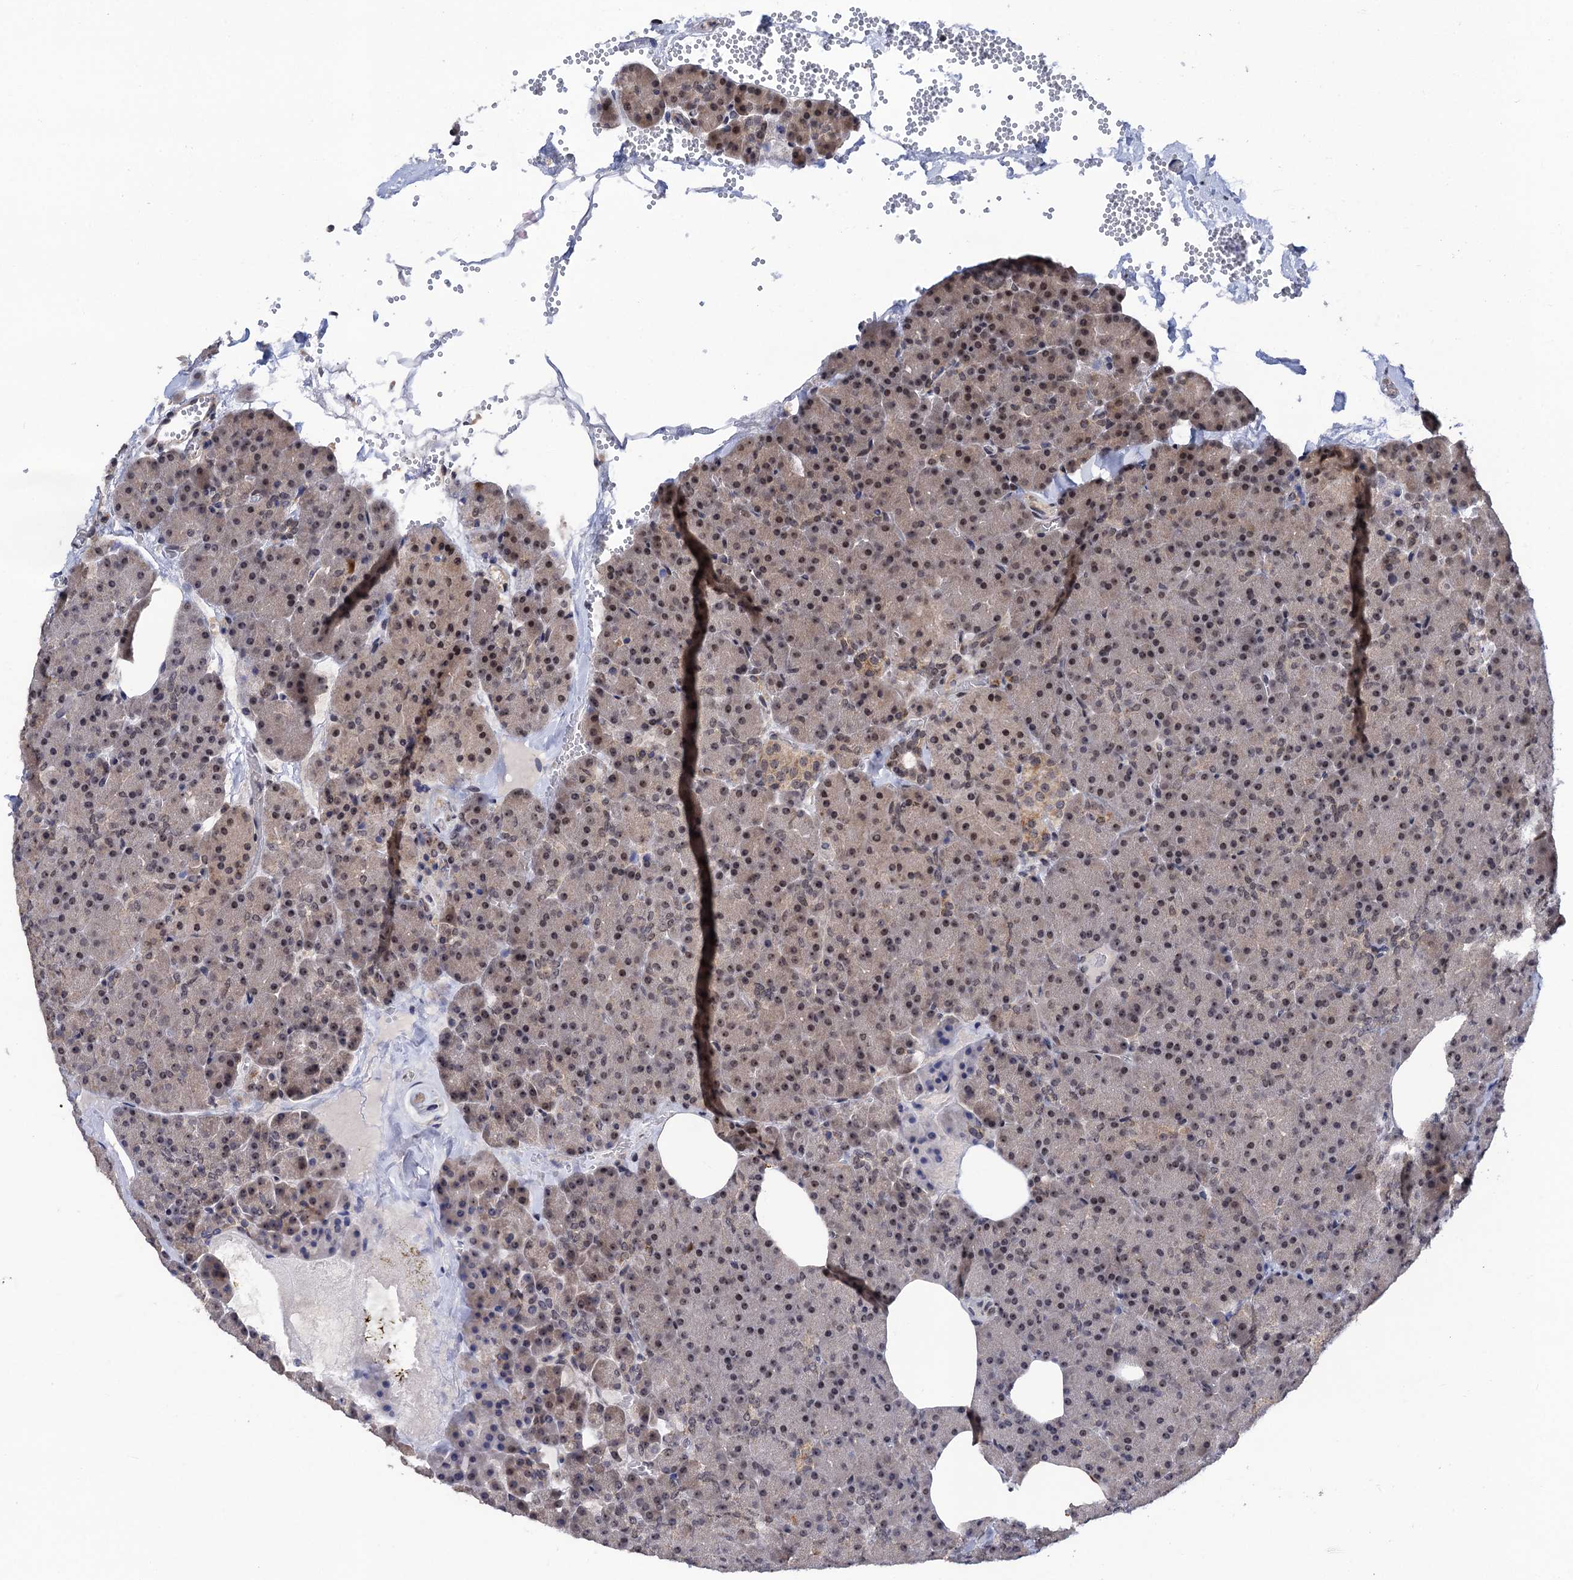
{"staining": {"intensity": "moderate", "quantity": "25%-75%", "location": "nuclear"}, "tissue": "pancreas", "cell_type": "Exocrine glandular cells", "image_type": "normal", "snomed": [{"axis": "morphology", "description": "Normal tissue, NOS"}, {"axis": "morphology", "description": "Carcinoid, malignant, NOS"}, {"axis": "topography", "description": "Pancreas"}], "caption": "High-magnification brightfield microscopy of unremarkable pancreas stained with DAB (3,3'-diaminobenzidine) (brown) and counterstained with hematoxylin (blue). exocrine glandular cells exhibit moderate nuclear expression is seen in about25%-75% of cells. (DAB (3,3'-diaminobenzidine) = brown stain, brightfield microscopy at high magnification).", "gene": "ZAR1L", "patient": {"sex": "female", "age": 35}}